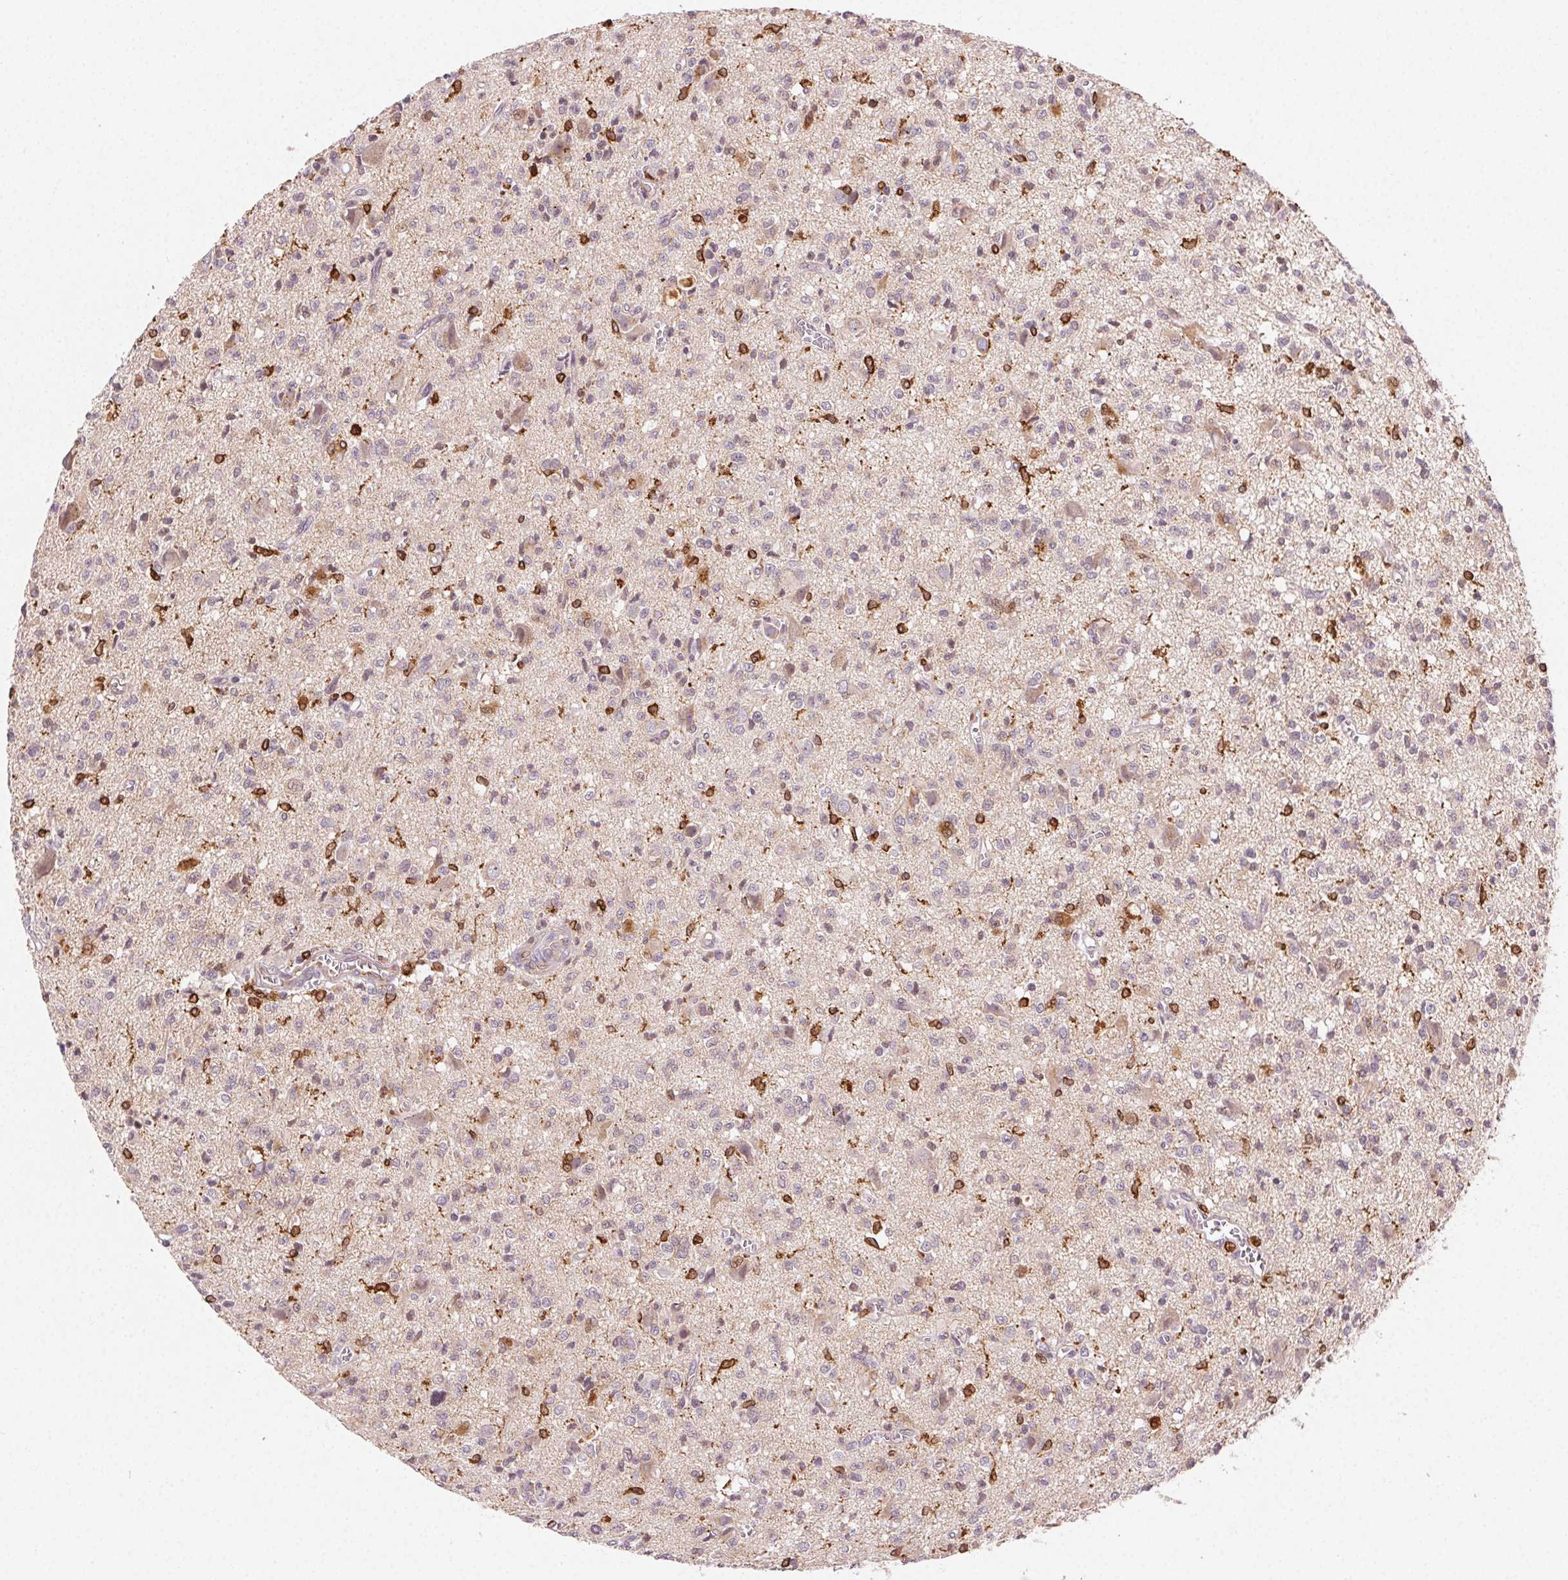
{"staining": {"intensity": "negative", "quantity": "none", "location": "none"}, "tissue": "glioma", "cell_type": "Tumor cells", "image_type": "cancer", "snomed": [{"axis": "morphology", "description": "Glioma, malignant, Low grade"}, {"axis": "topography", "description": "Brain"}], "caption": "This photomicrograph is of glioma stained with IHC to label a protein in brown with the nuclei are counter-stained blue. There is no staining in tumor cells. (Immunohistochemistry, brightfield microscopy, high magnification).", "gene": "RNASET2", "patient": {"sex": "male", "age": 64}}